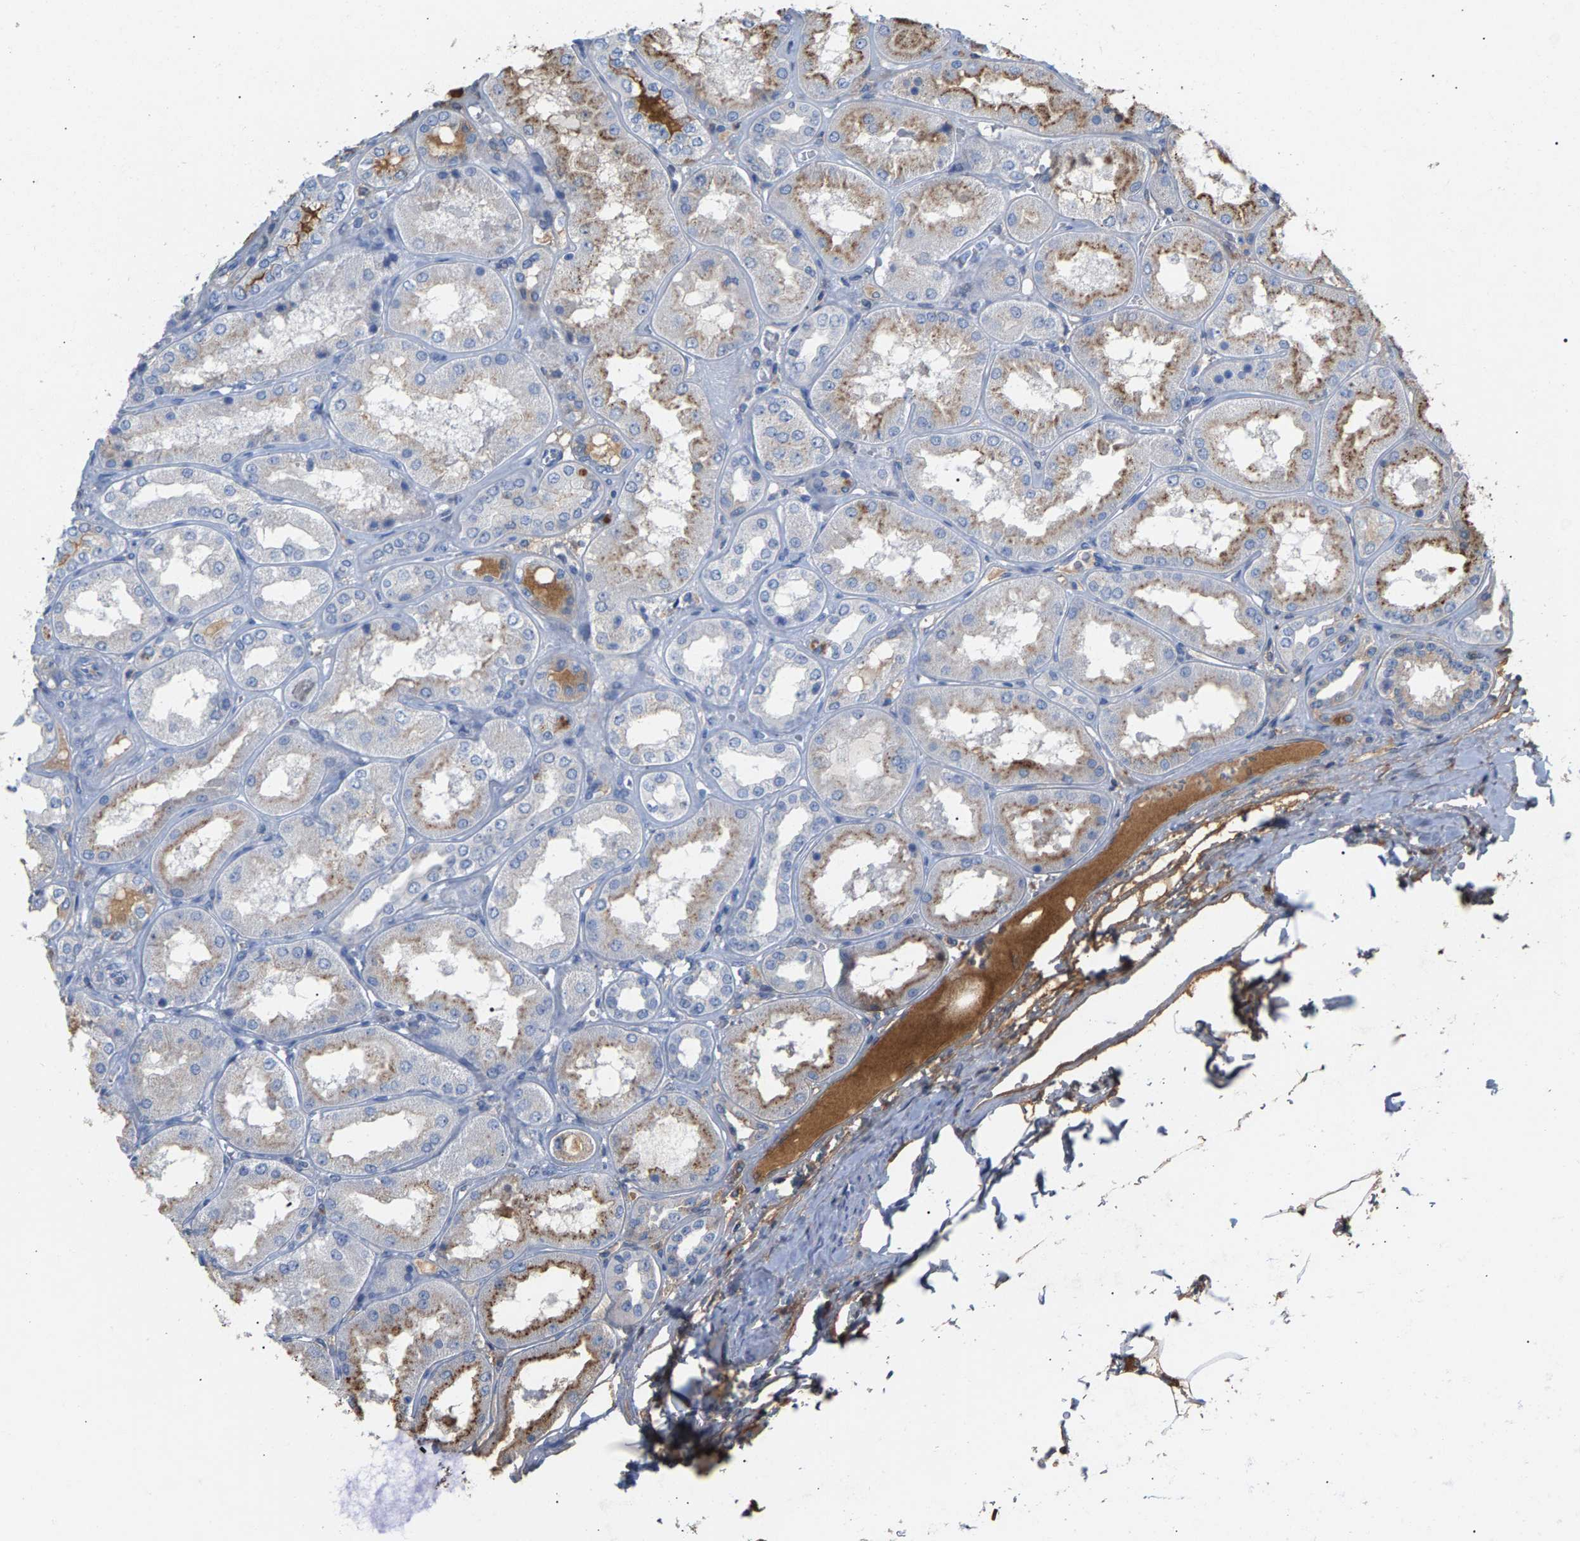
{"staining": {"intensity": "negative", "quantity": "none", "location": "none"}, "tissue": "kidney", "cell_type": "Cells in glomeruli", "image_type": "normal", "snomed": [{"axis": "morphology", "description": "Normal tissue, NOS"}, {"axis": "topography", "description": "Kidney"}], "caption": "This is a image of immunohistochemistry staining of benign kidney, which shows no positivity in cells in glomeruli.", "gene": "APOH", "patient": {"sex": "female", "age": 56}}